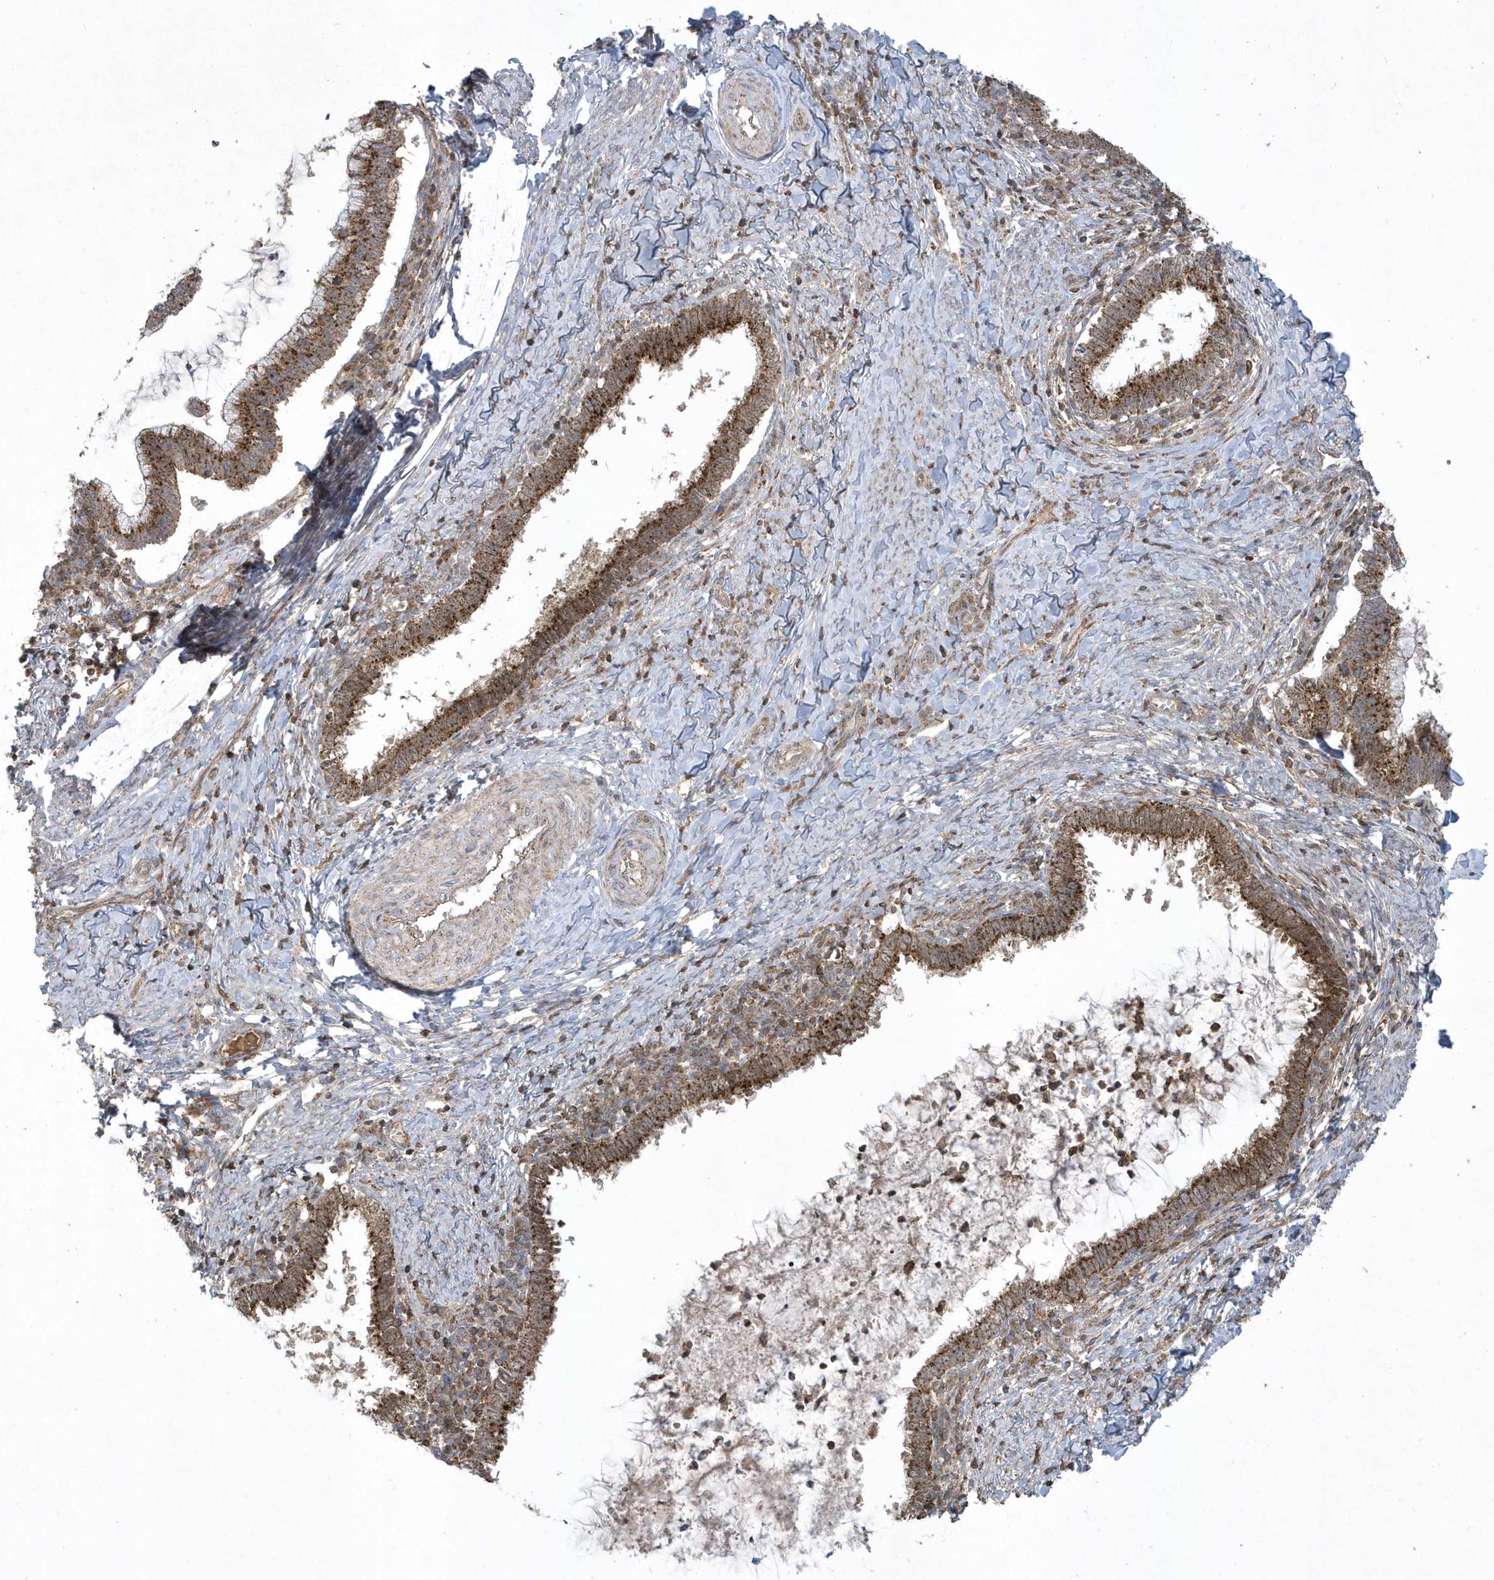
{"staining": {"intensity": "moderate", "quantity": ">75%", "location": "cytoplasmic/membranous"}, "tissue": "cervical cancer", "cell_type": "Tumor cells", "image_type": "cancer", "snomed": [{"axis": "morphology", "description": "Adenocarcinoma, NOS"}, {"axis": "topography", "description": "Cervix"}], "caption": "A brown stain highlights moderate cytoplasmic/membranous positivity of a protein in human cervical adenocarcinoma tumor cells.", "gene": "STAMBP", "patient": {"sex": "female", "age": 36}}